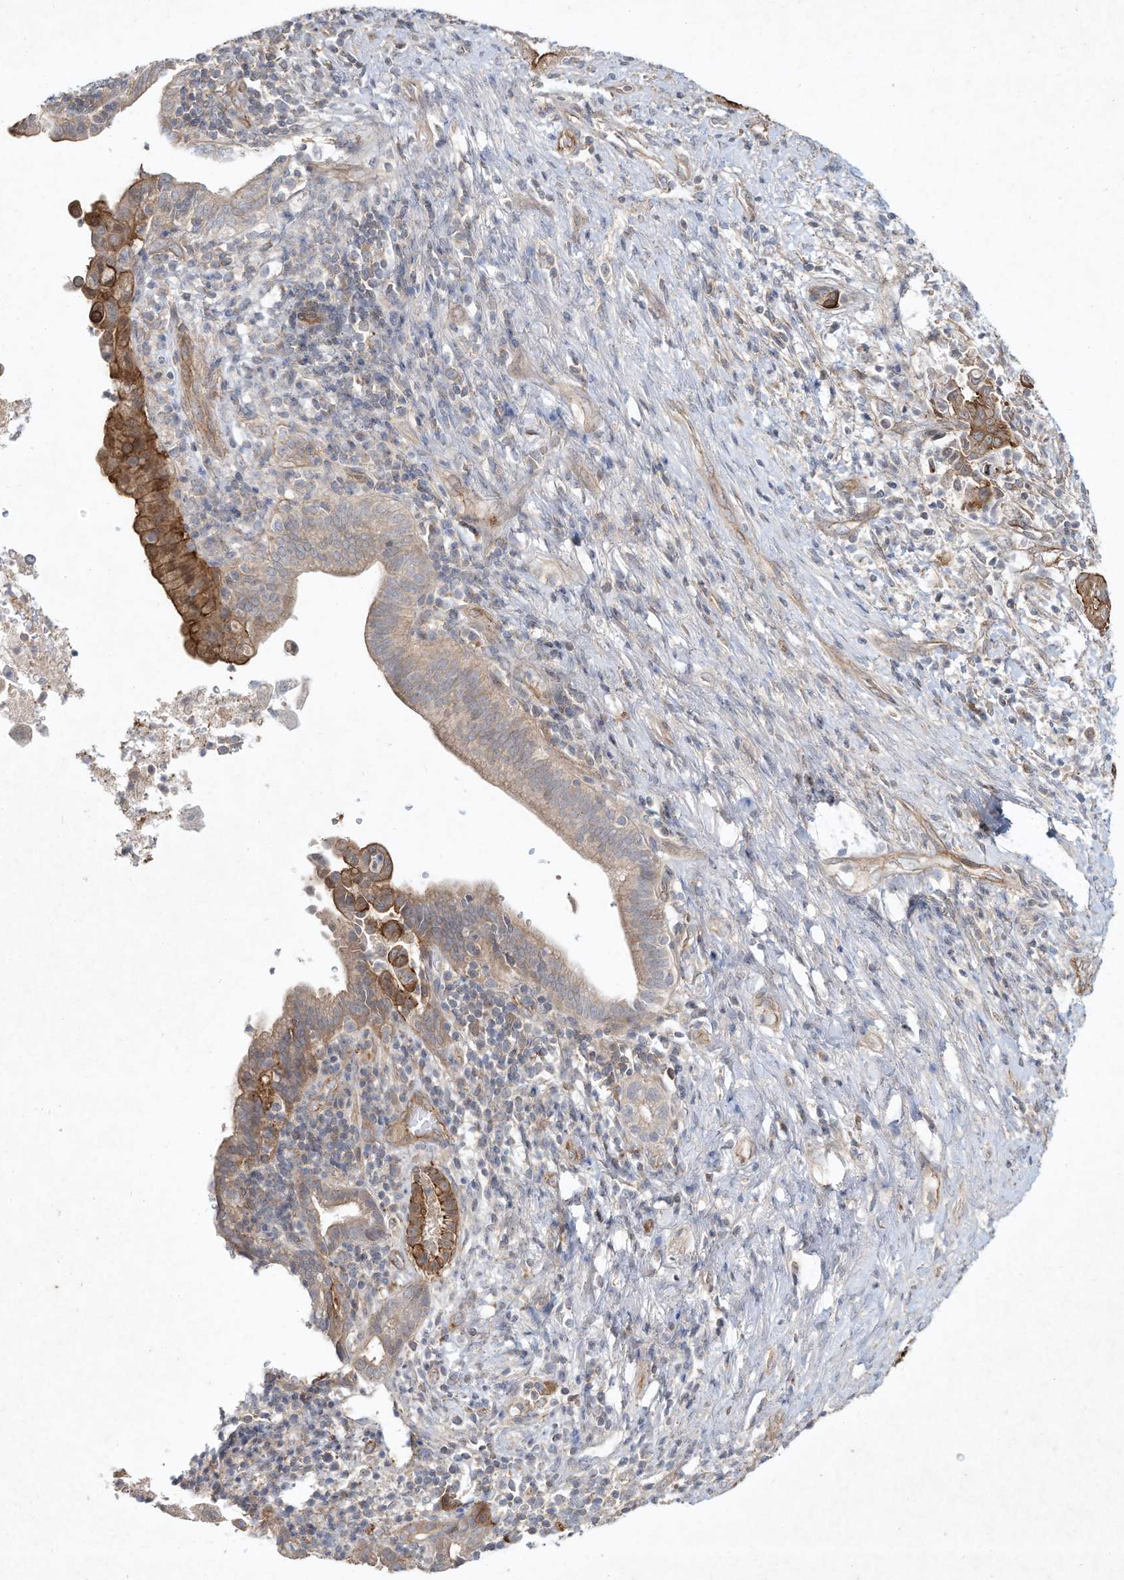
{"staining": {"intensity": "strong", "quantity": "25%-75%", "location": "cytoplasmic/membranous"}, "tissue": "liver cancer", "cell_type": "Tumor cells", "image_type": "cancer", "snomed": [{"axis": "morphology", "description": "Cholangiocarcinoma"}, {"axis": "topography", "description": "Liver"}], "caption": "Strong cytoplasmic/membranous expression is present in approximately 25%-75% of tumor cells in liver cholangiocarcinoma. Immunohistochemistry stains the protein in brown and the nuclei are stained blue.", "gene": "HTR5A", "patient": {"sex": "female", "age": 54}}